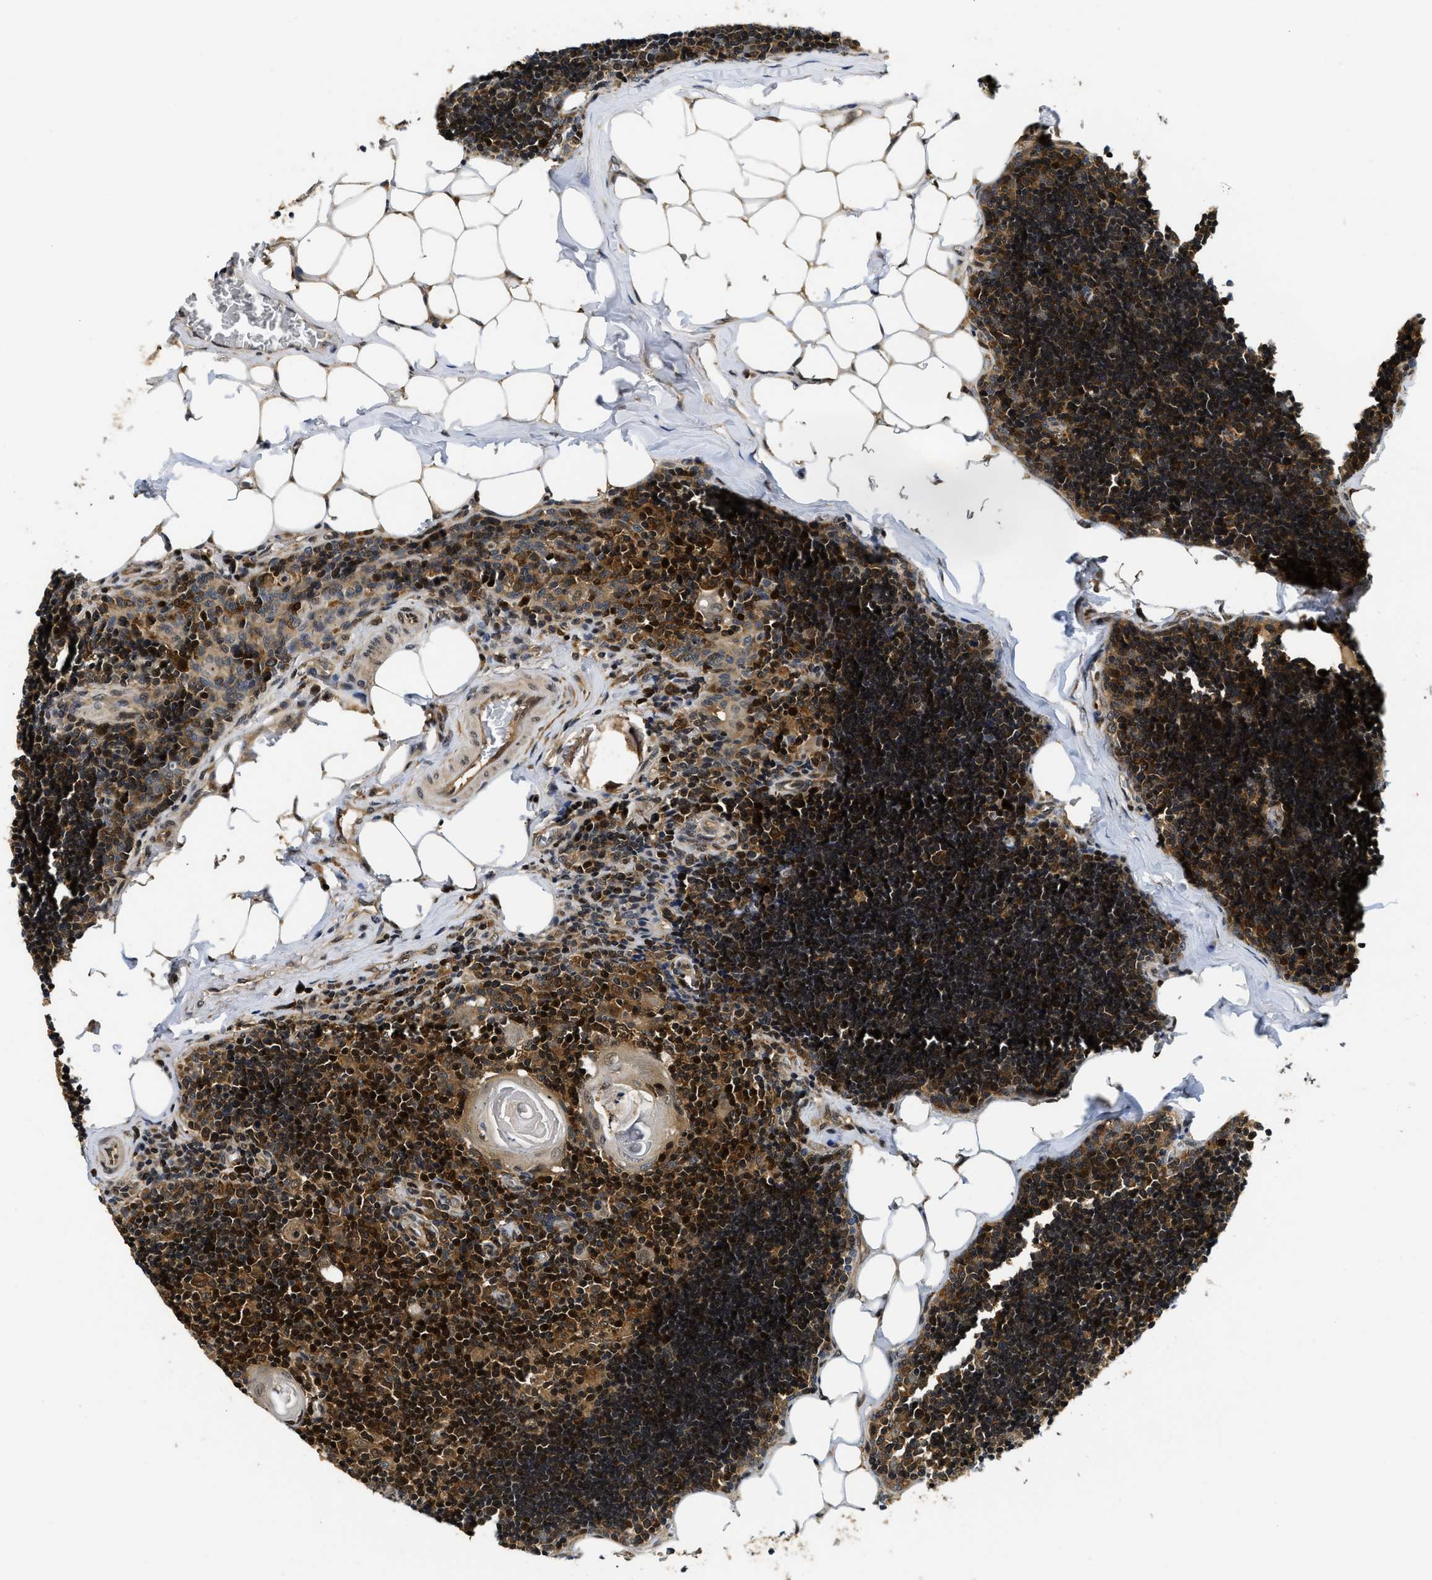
{"staining": {"intensity": "strong", "quantity": ">75%", "location": "cytoplasmic/membranous,nuclear"}, "tissue": "lymph node", "cell_type": "Germinal center cells", "image_type": "normal", "snomed": [{"axis": "morphology", "description": "Normal tissue, NOS"}, {"axis": "topography", "description": "Lymph node"}], "caption": "Germinal center cells exhibit high levels of strong cytoplasmic/membranous,nuclear expression in approximately >75% of cells in benign lymph node.", "gene": "ADSL", "patient": {"sex": "male", "age": 33}}